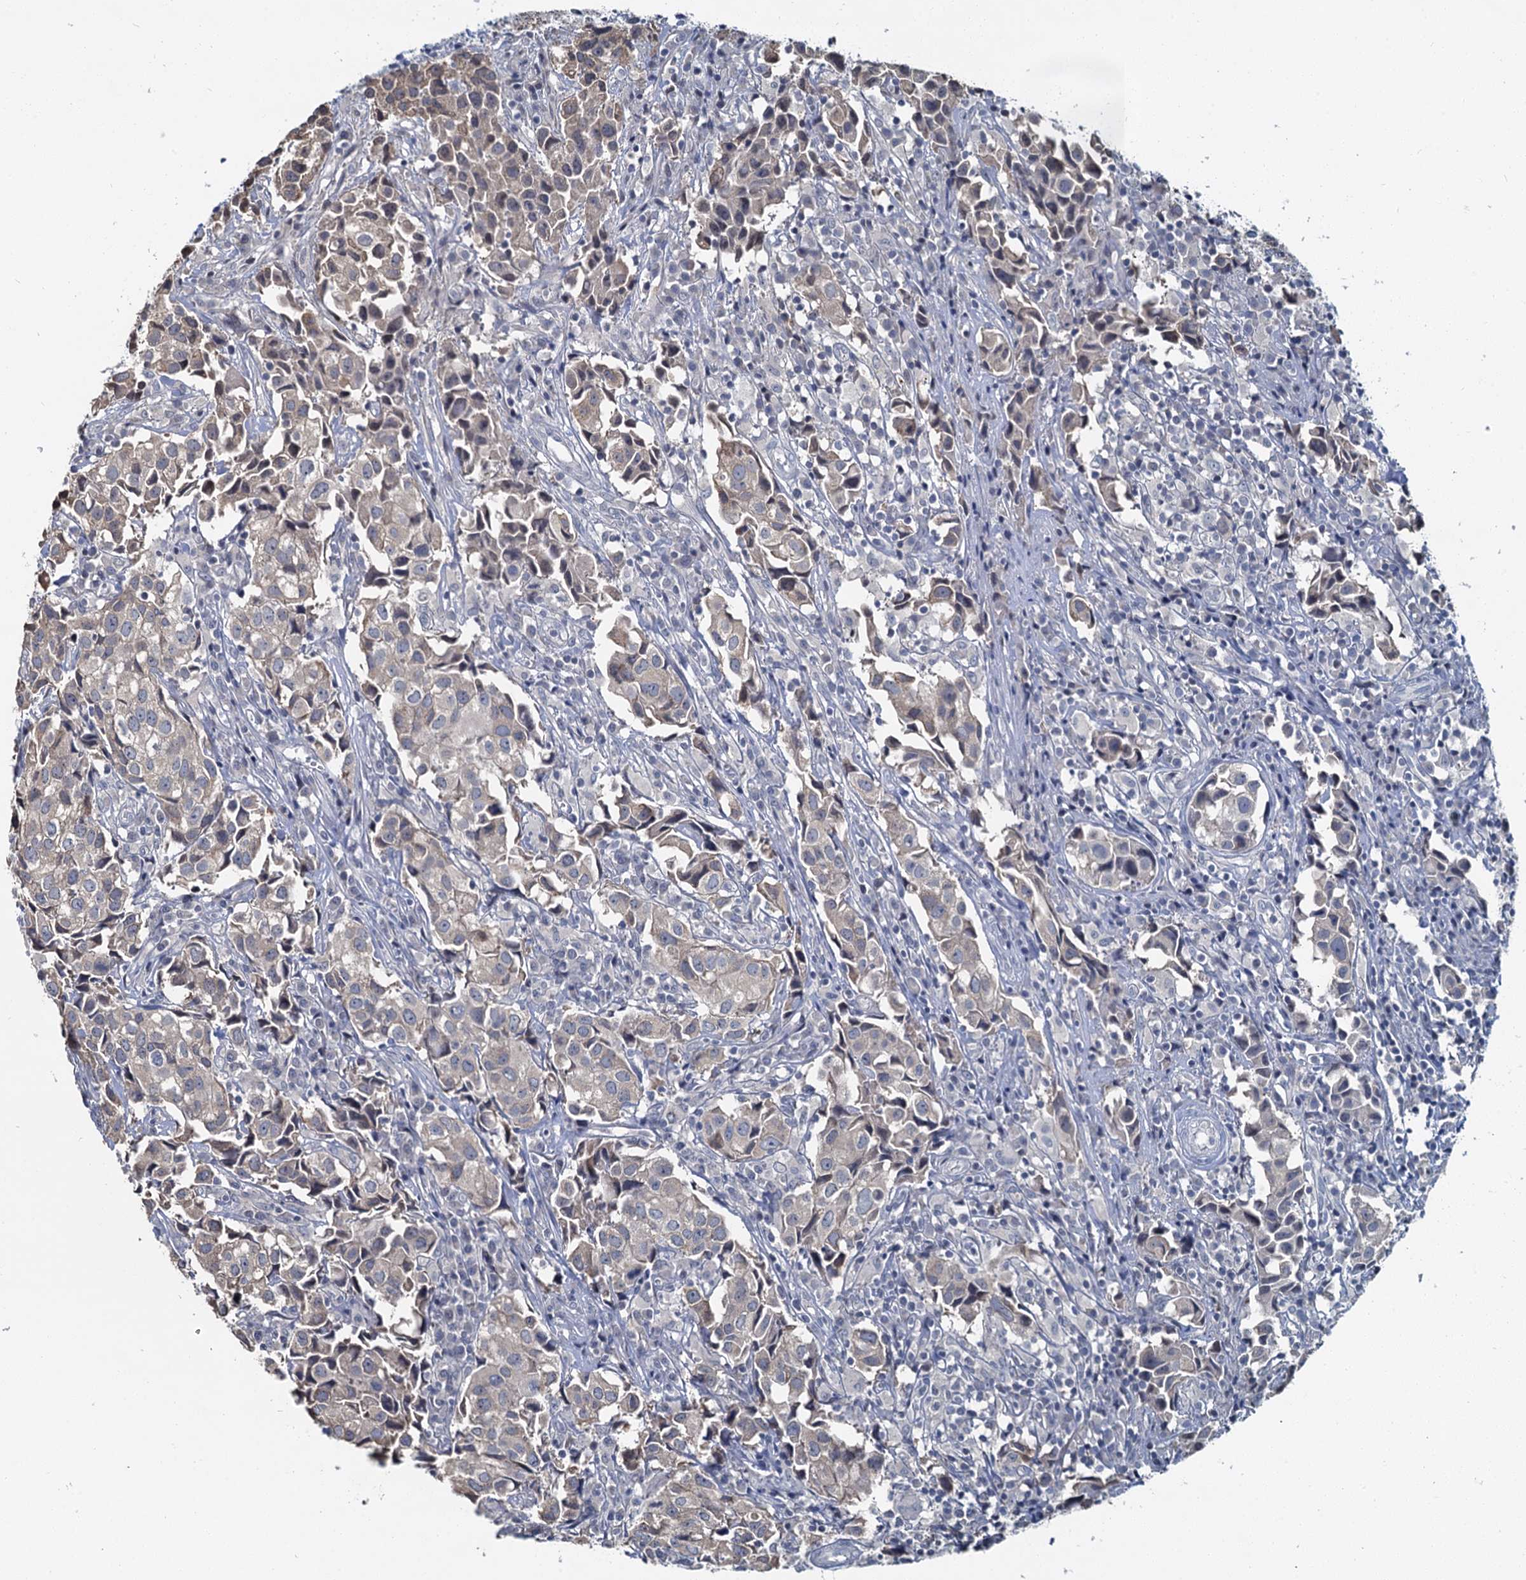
{"staining": {"intensity": "weak", "quantity": "25%-75%", "location": "cytoplasmic/membranous"}, "tissue": "urothelial cancer", "cell_type": "Tumor cells", "image_type": "cancer", "snomed": [{"axis": "morphology", "description": "Urothelial carcinoma, High grade"}, {"axis": "topography", "description": "Urinary bladder"}], "caption": "Brown immunohistochemical staining in urothelial carcinoma (high-grade) demonstrates weak cytoplasmic/membranous staining in approximately 25%-75% of tumor cells.", "gene": "MIOX", "patient": {"sex": "female", "age": 75}}